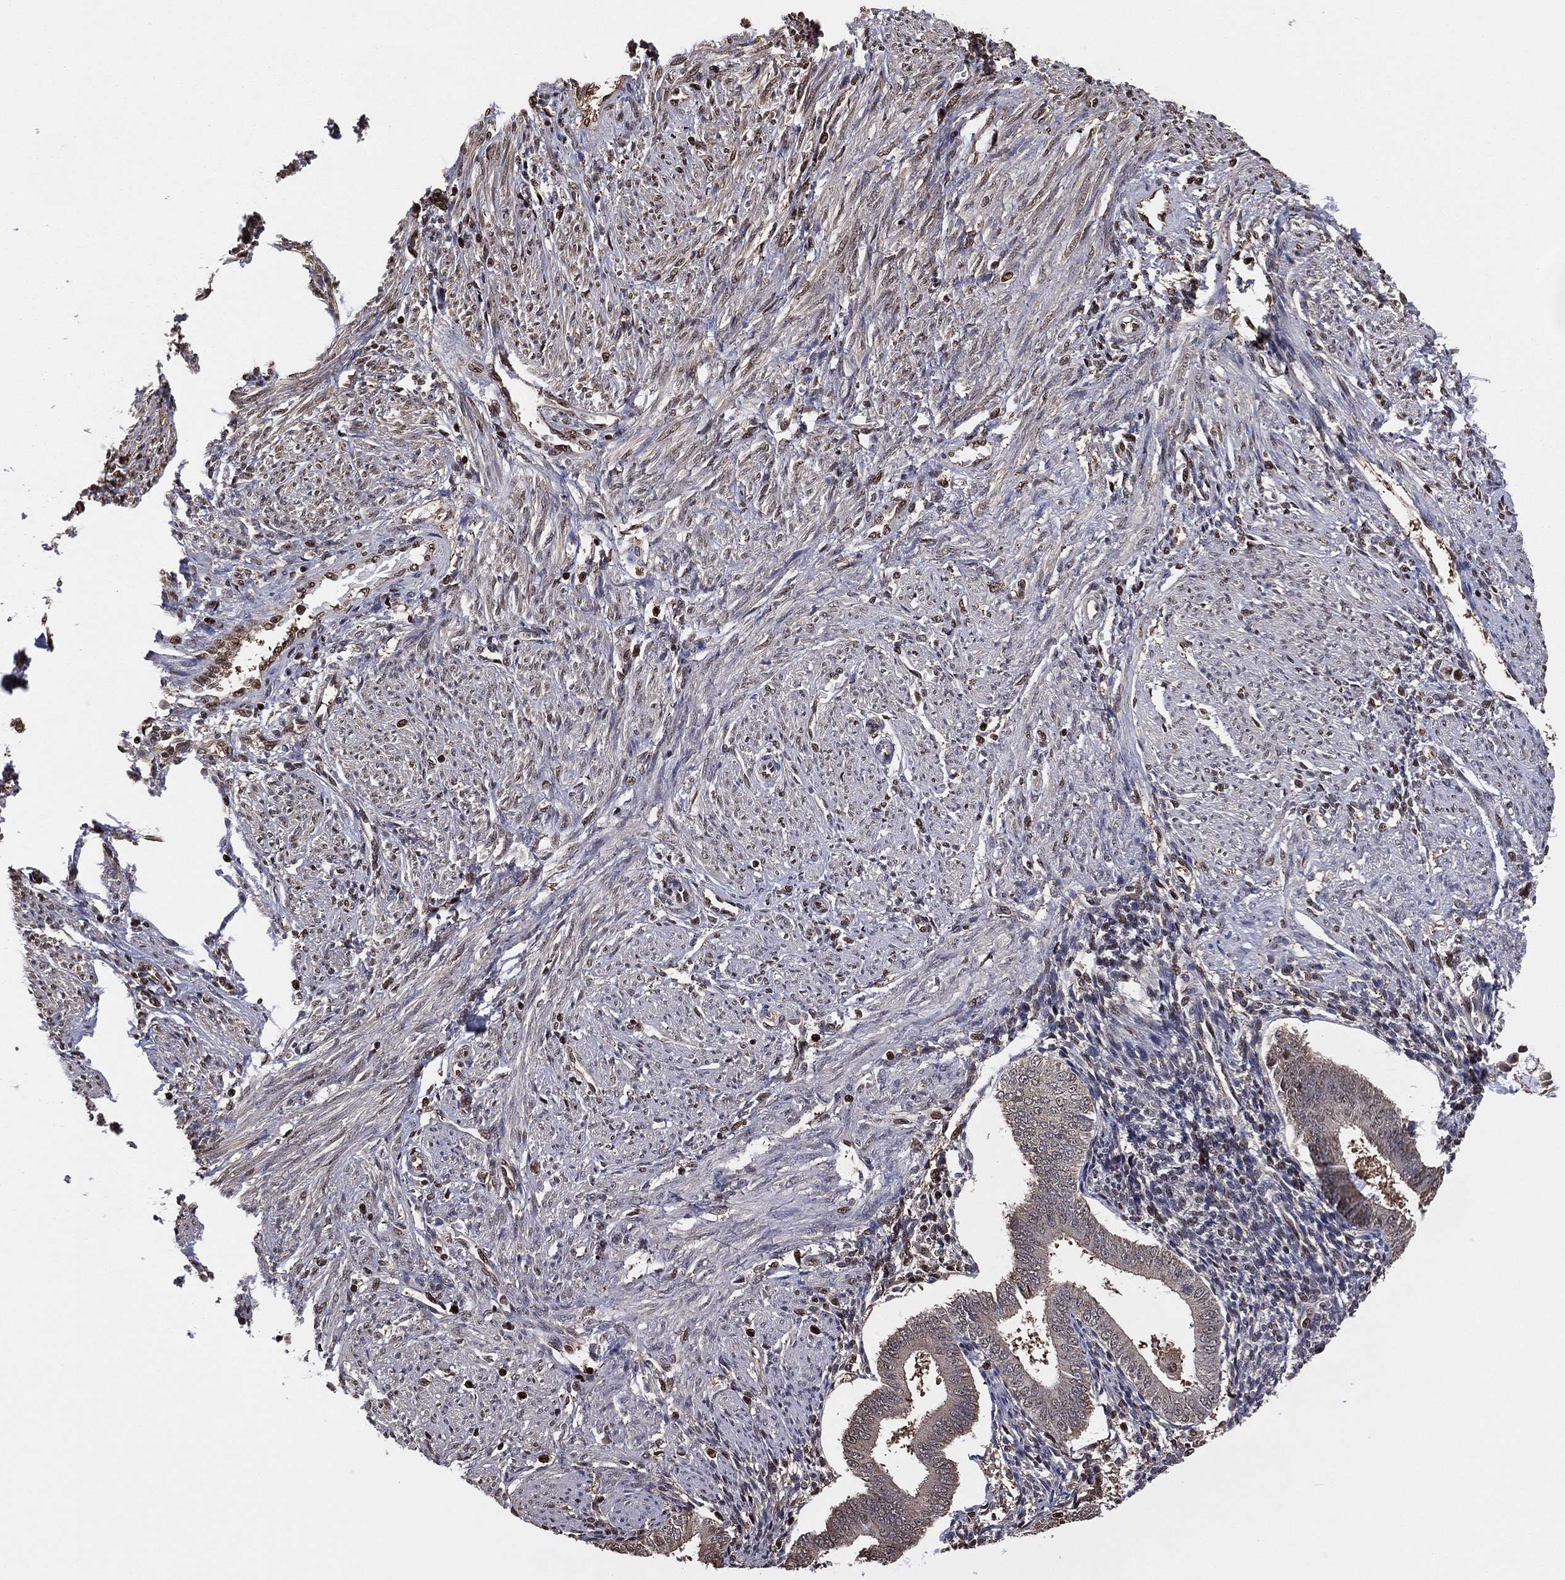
{"staining": {"intensity": "moderate", "quantity": ">75%", "location": "nuclear"}, "tissue": "endometrium", "cell_type": "Cells in endometrial stroma", "image_type": "normal", "snomed": [{"axis": "morphology", "description": "Normal tissue, NOS"}, {"axis": "topography", "description": "Endometrium"}], "caption": "Human endometrium stained for a protein (brown) exhibits moderate nuclear positive expression in about >75% of cells in endometrial stroma.", "gene": "GAPDH", "patient": {"sex": "female", "age": 39}}